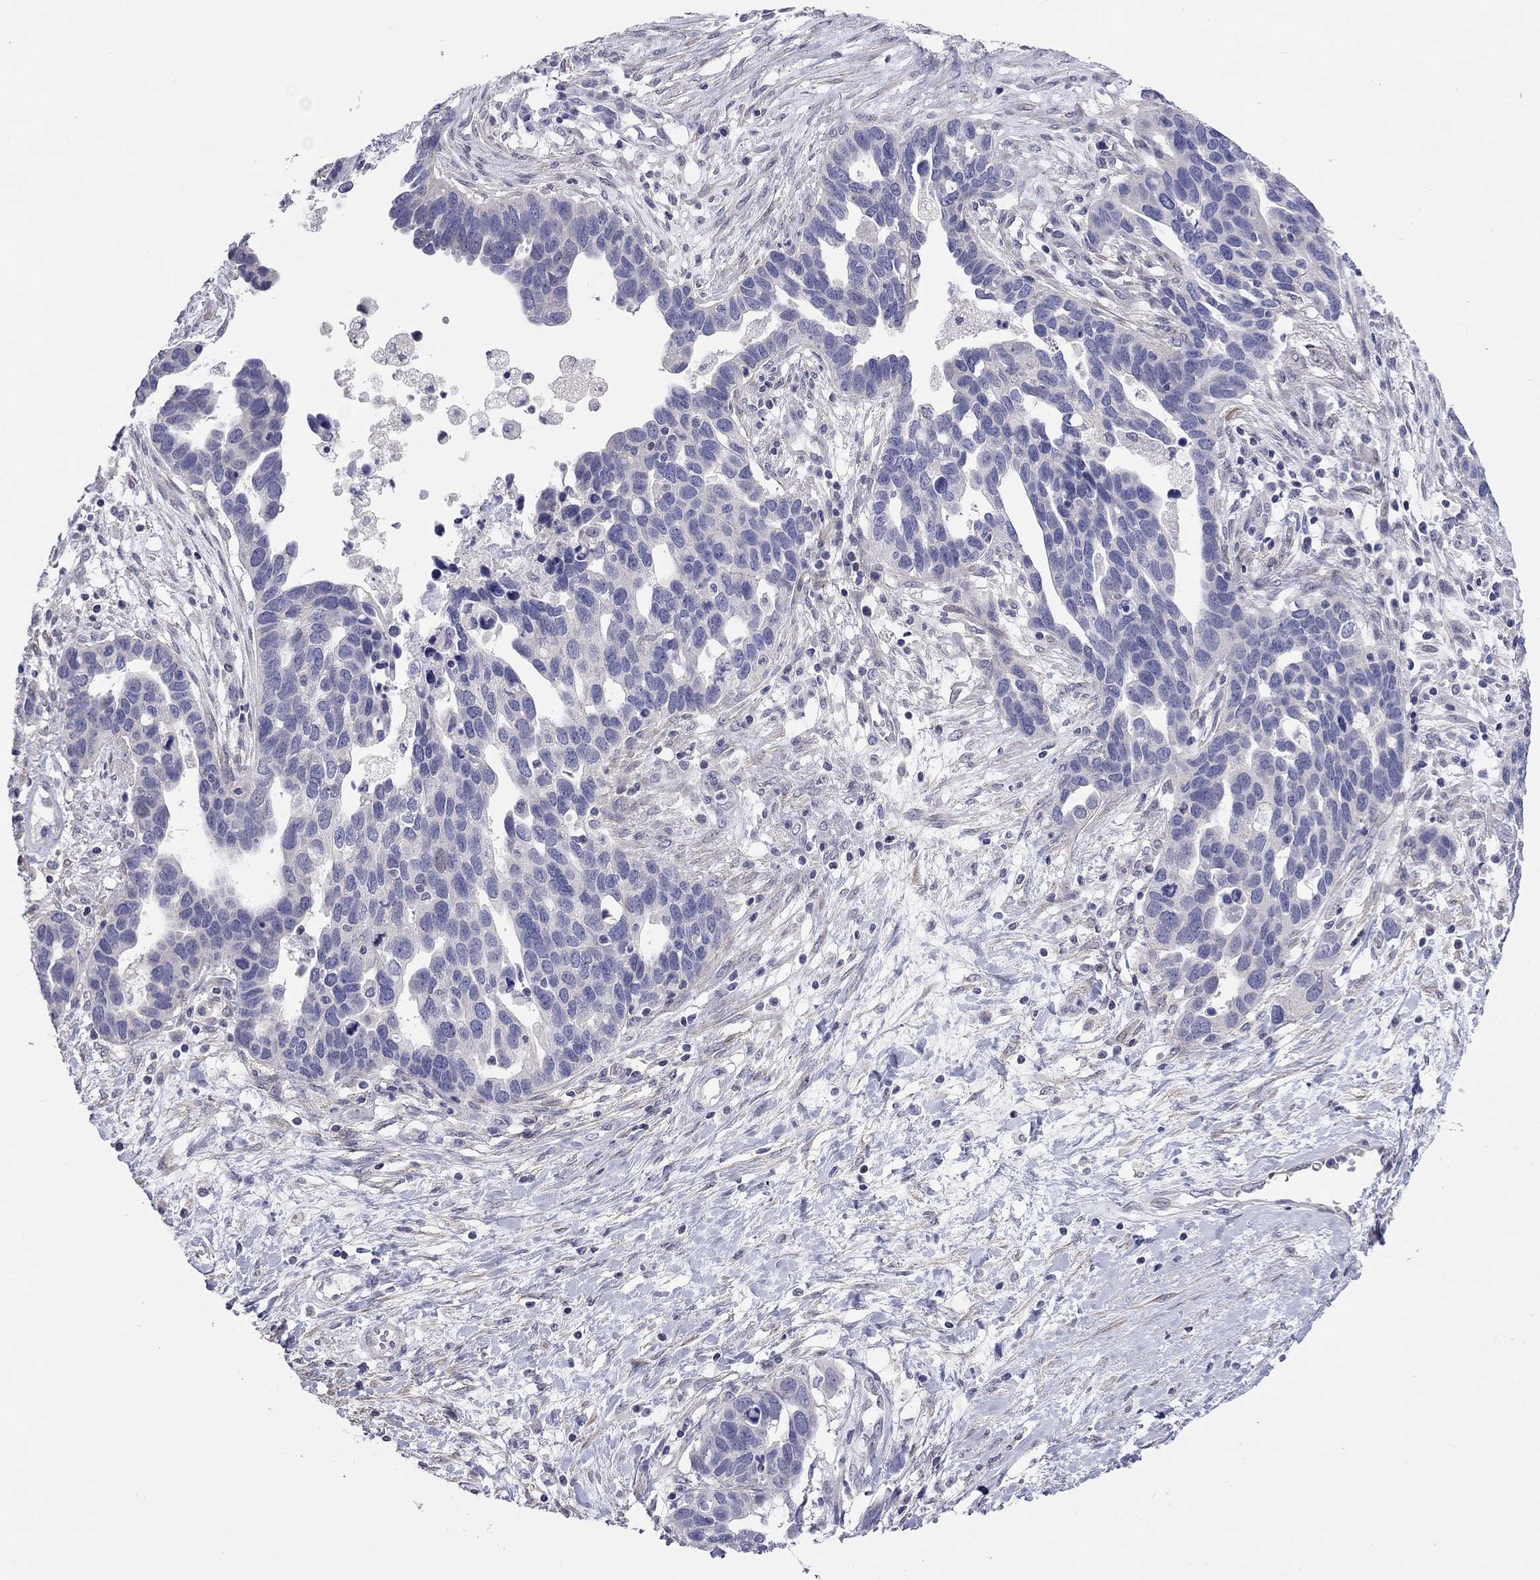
{"staining": {"intensity": "negative", "quantity": "none", "location": "none"}, "tissue": "ovarian cancer", "cell_type": "Tumor cells", "image_type": "cancer", "snomed": [{"axis": "morphology", "description": "Cystadenocarcinoma, serous, NOS"}, {"axis": "topography", "description": "Ovary"}], "caption": "Micrograph shows no significant protein positivity in tumor cells of ovarian cancer. Nuclei are stained in blue.", "gene": "SYTL2", "patient": {"sex": "female", "age": 54}}